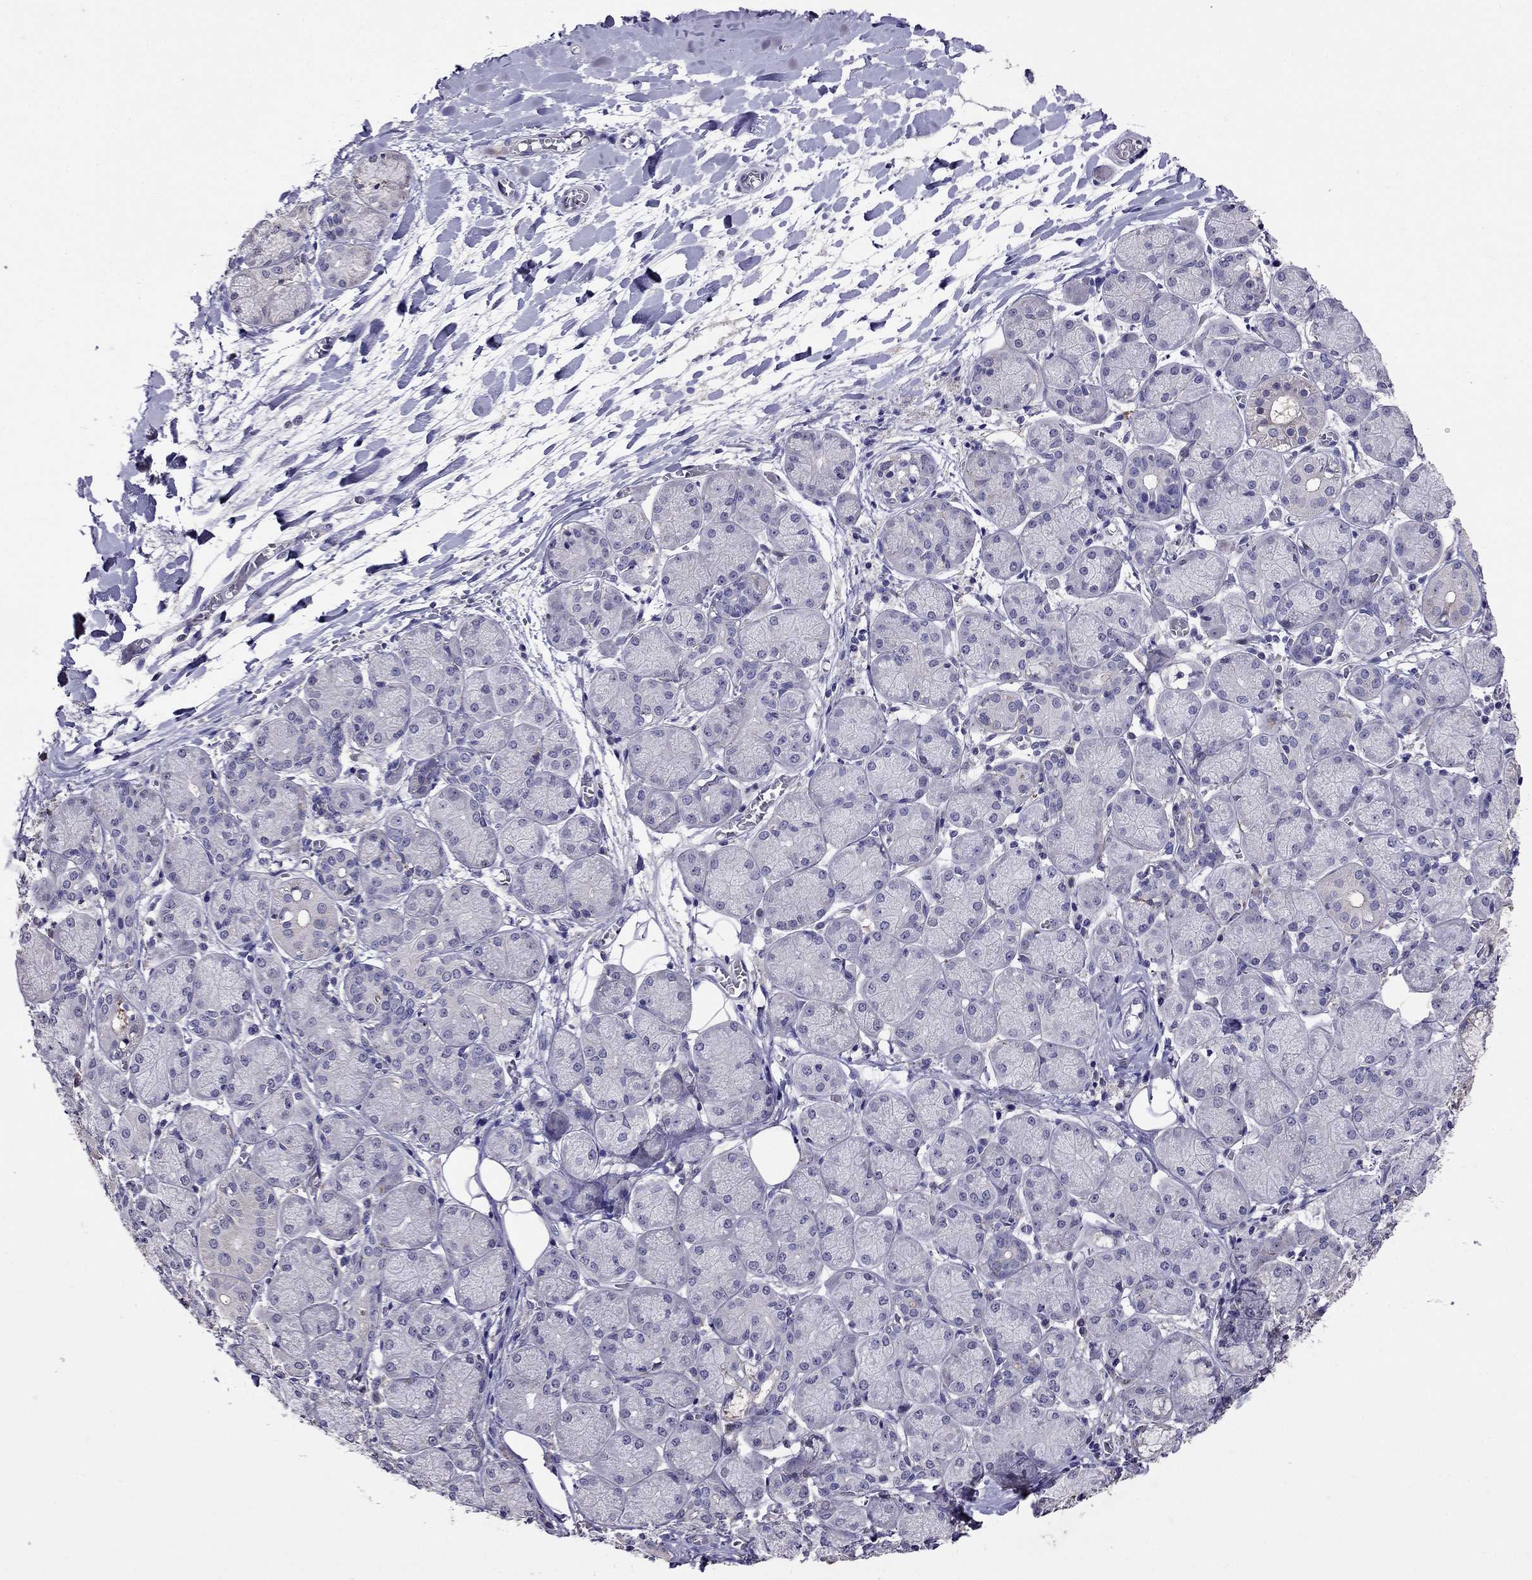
{"staining": {"intensity": "moderate", "quantity": "<25%", "location": "cytoplasmic/membranous"}, "tissue": "salivary gland", "cell_type": "Glandular cells", "image_type": "normal", "snomed": [{"axis": "morphology", "description": "Normal tissue, NOS"}, {"axis": "topography", "description": "Salivary gland"}, {"axis": "topography", "description": "Peripheral nerve tissue"}], "caption": "DAB immunohistochemical staining of unremarkable human salivary gland shows moderate cytoplasmic/membranous protein expression in approximately <25% of glandular cells.", "gene": "MAGEB4", "patient": {"sex": "female", "age": 24}}